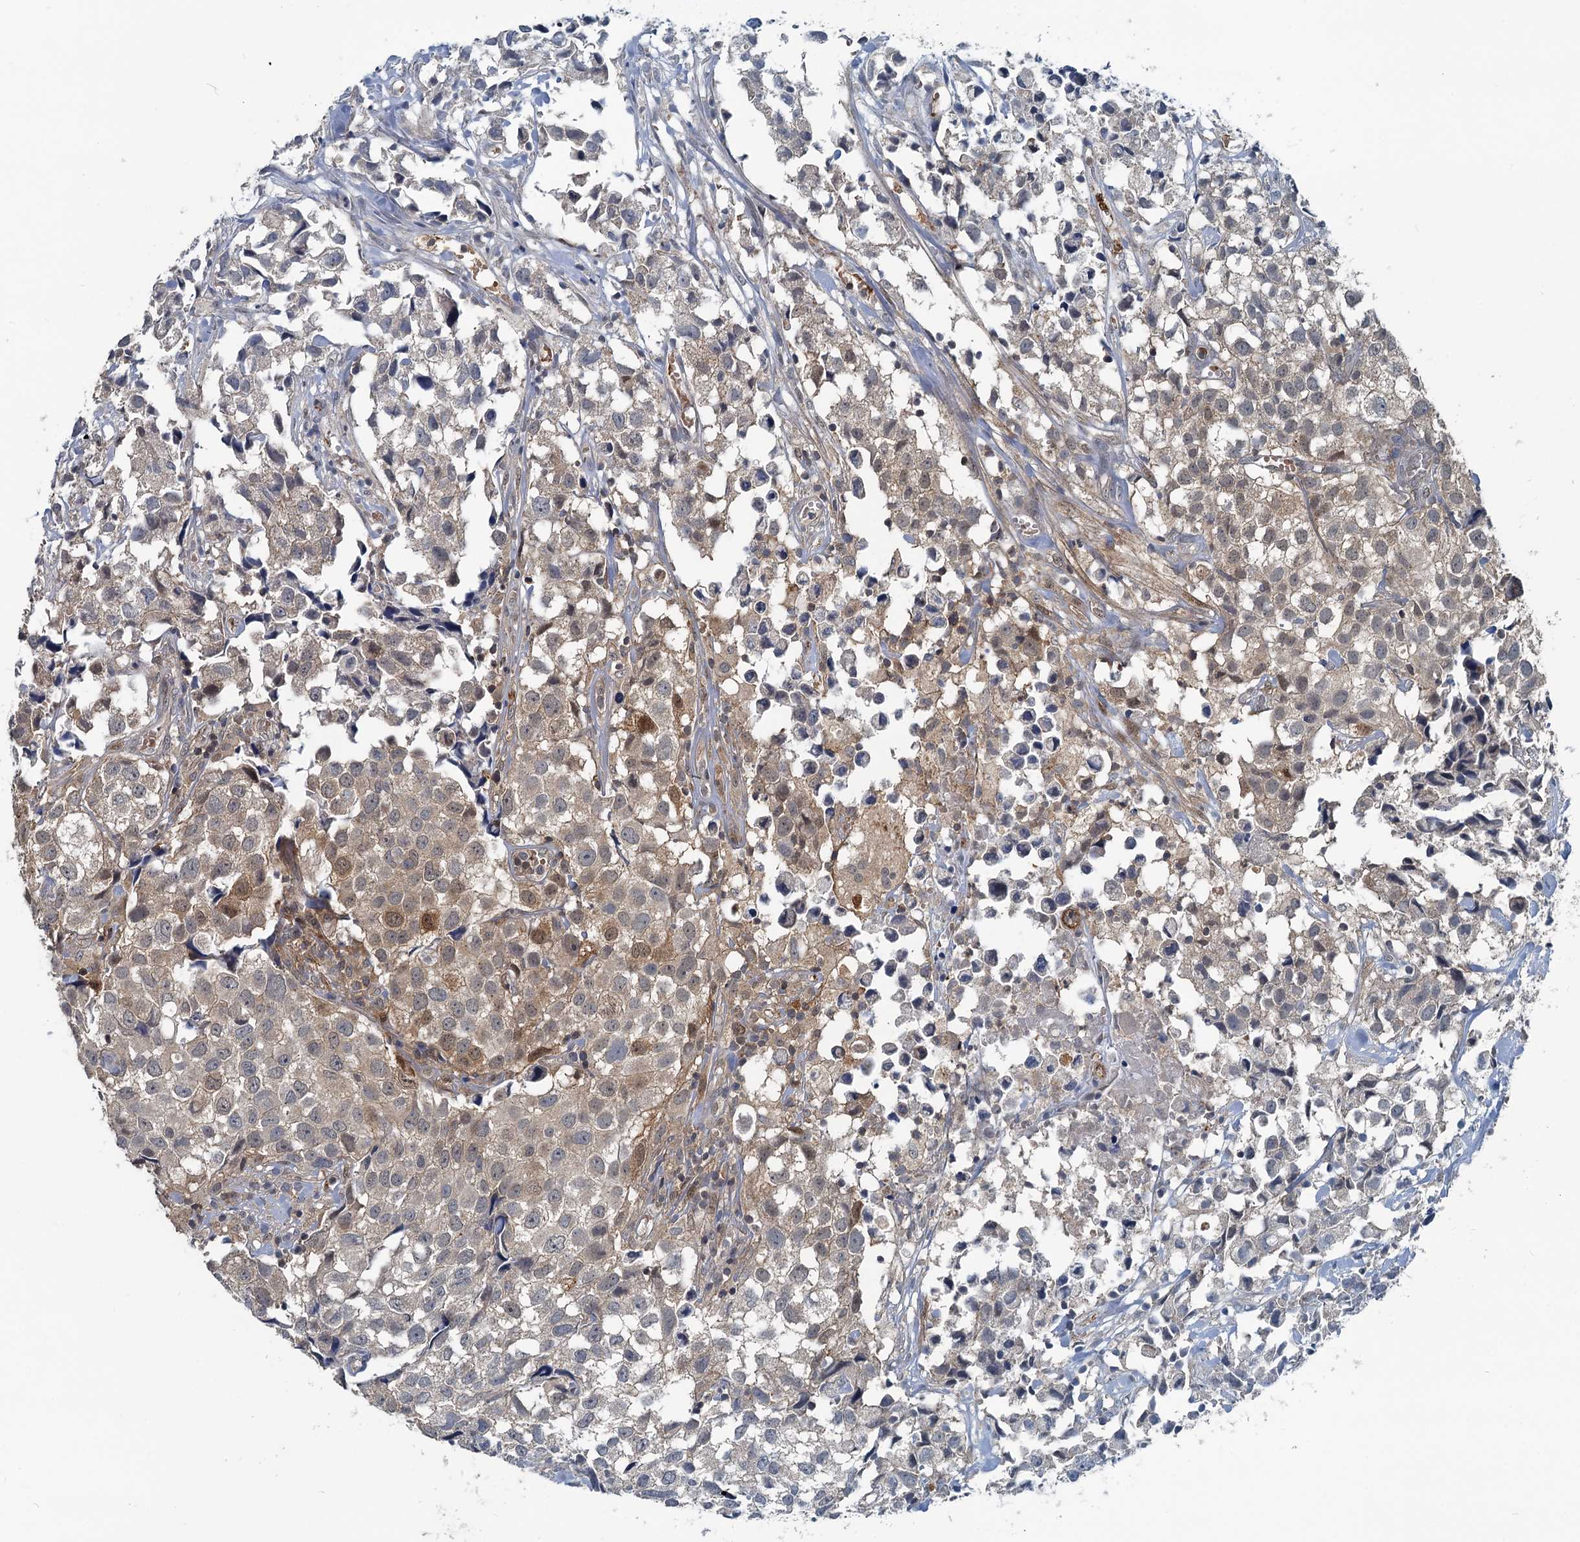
{"staining": {"intensity": "moderate", "quantity": "<25%", "location": "cytoplasmic/membranous,nuclear"}, "tissue": "urothelial cancer", "cell_type": "Tumor cells", "image_type": "cancer", "snomed": [{"axis": "morphology", "description": "Urothelial carcinoma, High grade"}, {"axis": "topography", "description": "Urinary bladder"}], "caption": "A low amount of moderate cytoplasmic/membranous and nuclear expression is seen in about <25% of tumor cells in urothelial cancer tissue.", "gene": "GCLM", "patient": {"sex": "female", "age": 75}}